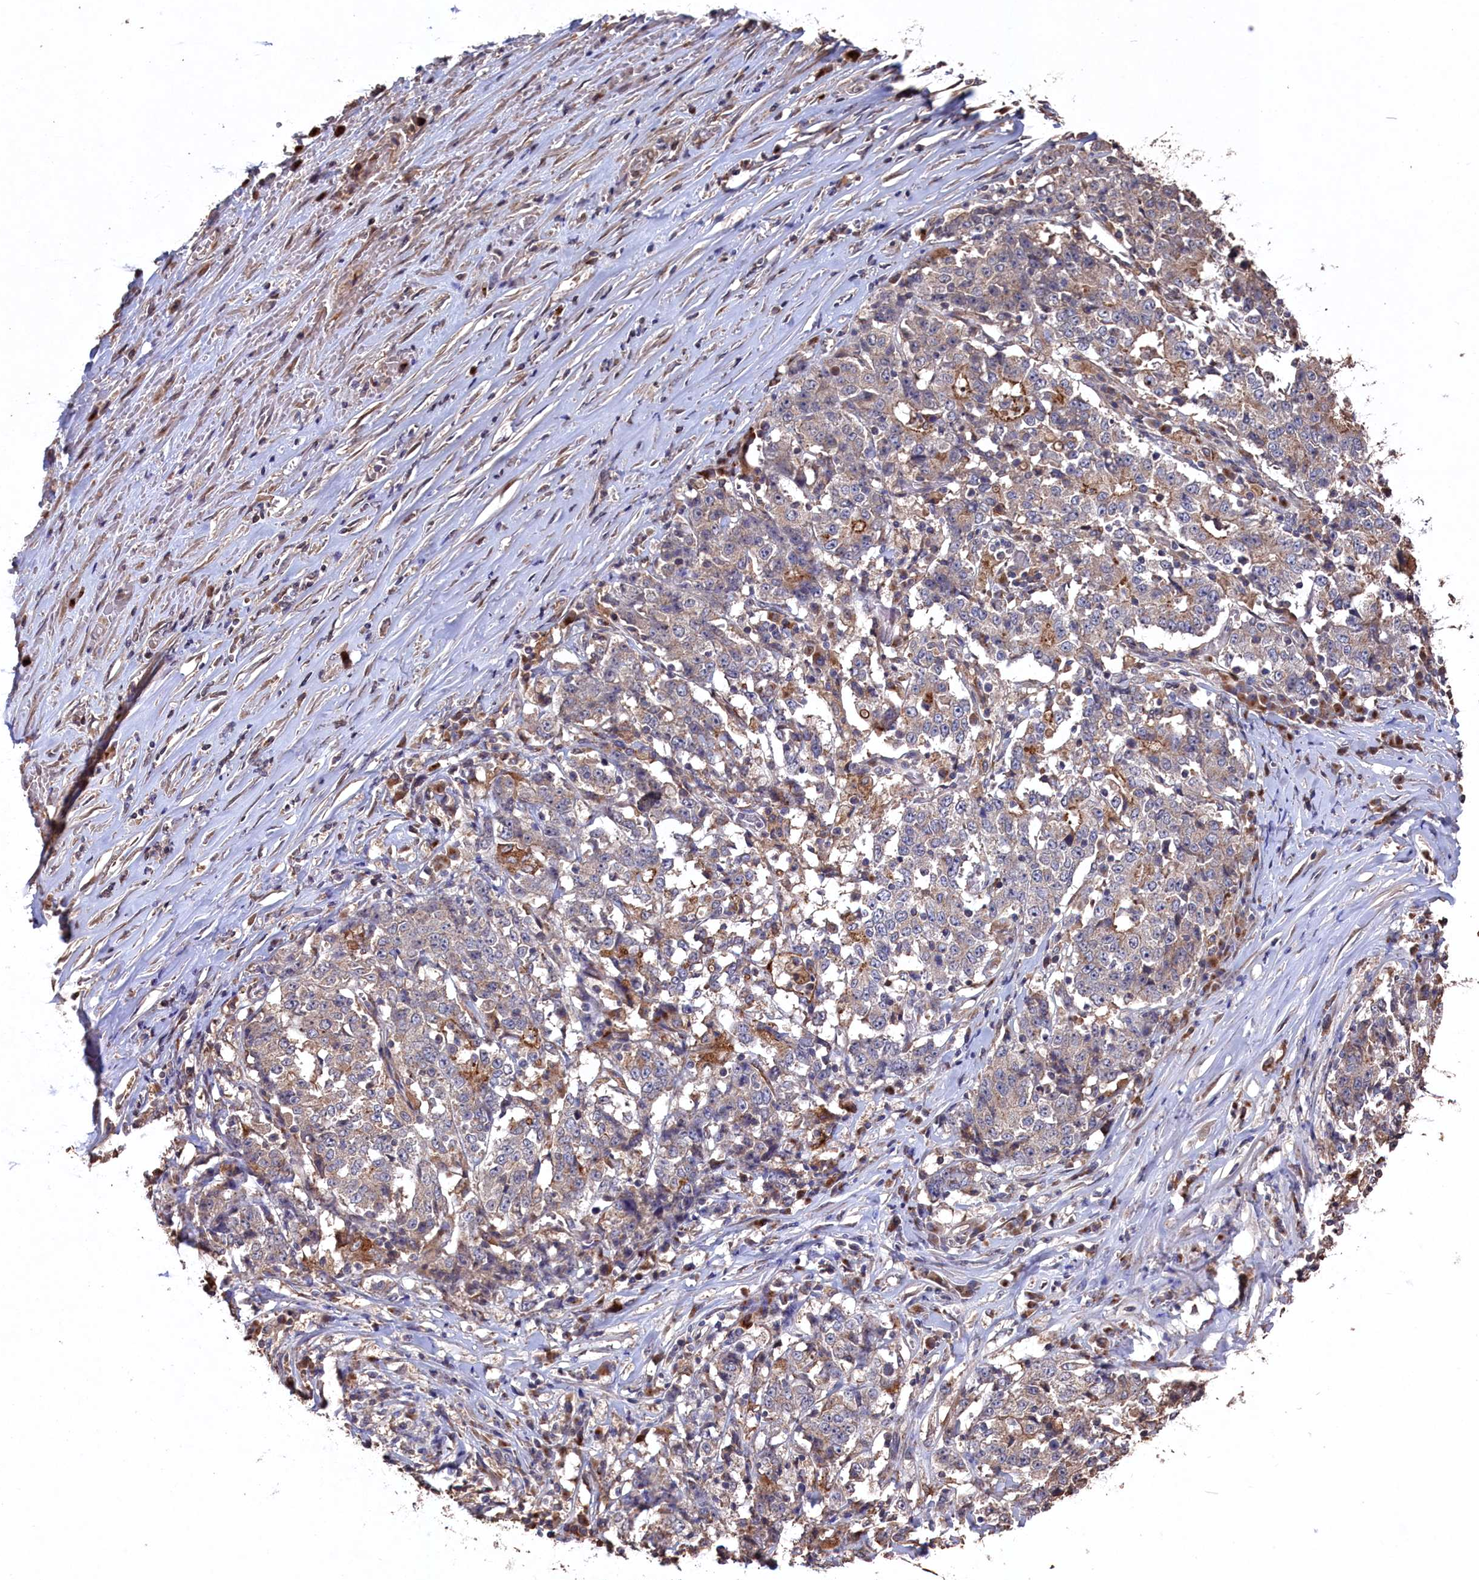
{"staining": {"intensity": "moderate", "quantity": "<25%", "location": "cytoplasmic/membranous"}, "tissue": "stomach cancer", "cell_type": "Tumor cells", "image_type": "cancer", "snomed": [{"axis": "morphology", "description": "Adenocarcinoma, NOS"}, {"axis": "topography", "description": "Stomach"}], "caption": "Immunohistochemical staining of stomach adenocarcinoma displays low levels of moderate cytoplasmic/membranous staining in approximately <25% of tumor cells.", "gene": "NAA60", "patient": {"sex": "male", "age": 59}}